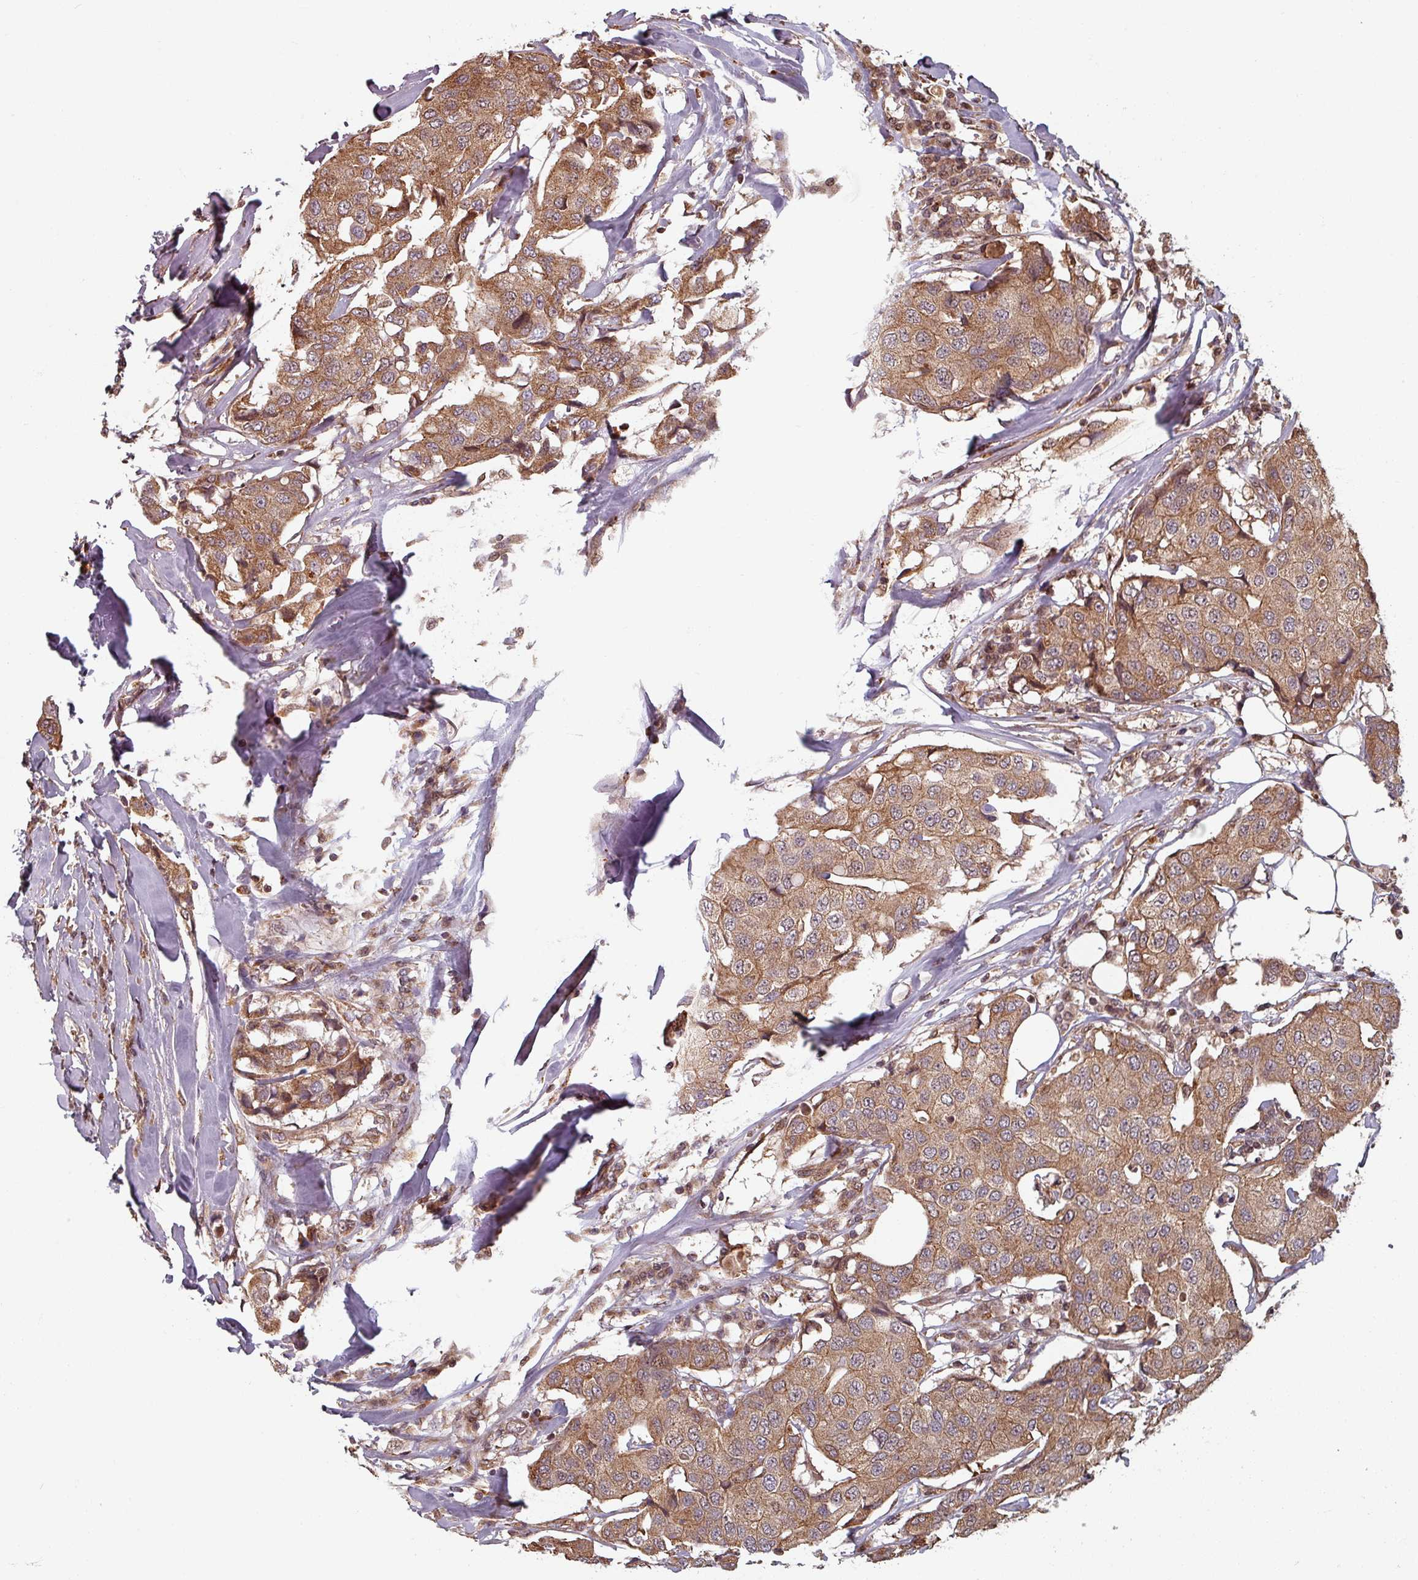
{"staining": {"intensity": "moderate", "quantity": ">75%", "location": "cytoplasmic/membranous"}, "tissue": "breast cancer", "cell_type": "Tumor cells", "image_type": "cancer", "snomed": [{"axis": "morphology", "description": "Duct carcinoma"}, {"axis": "topography", "description": "Breast"}], "caption": "This is a histology image of immunohistochemistry (IHC) staining of breast cancer (invasive ductal carcinoma), which shows moderate staining in the cytoplasmic/membranous of tumor cells.", "gene": "EID1", "patient": {"sex": "female", "age": 80}}